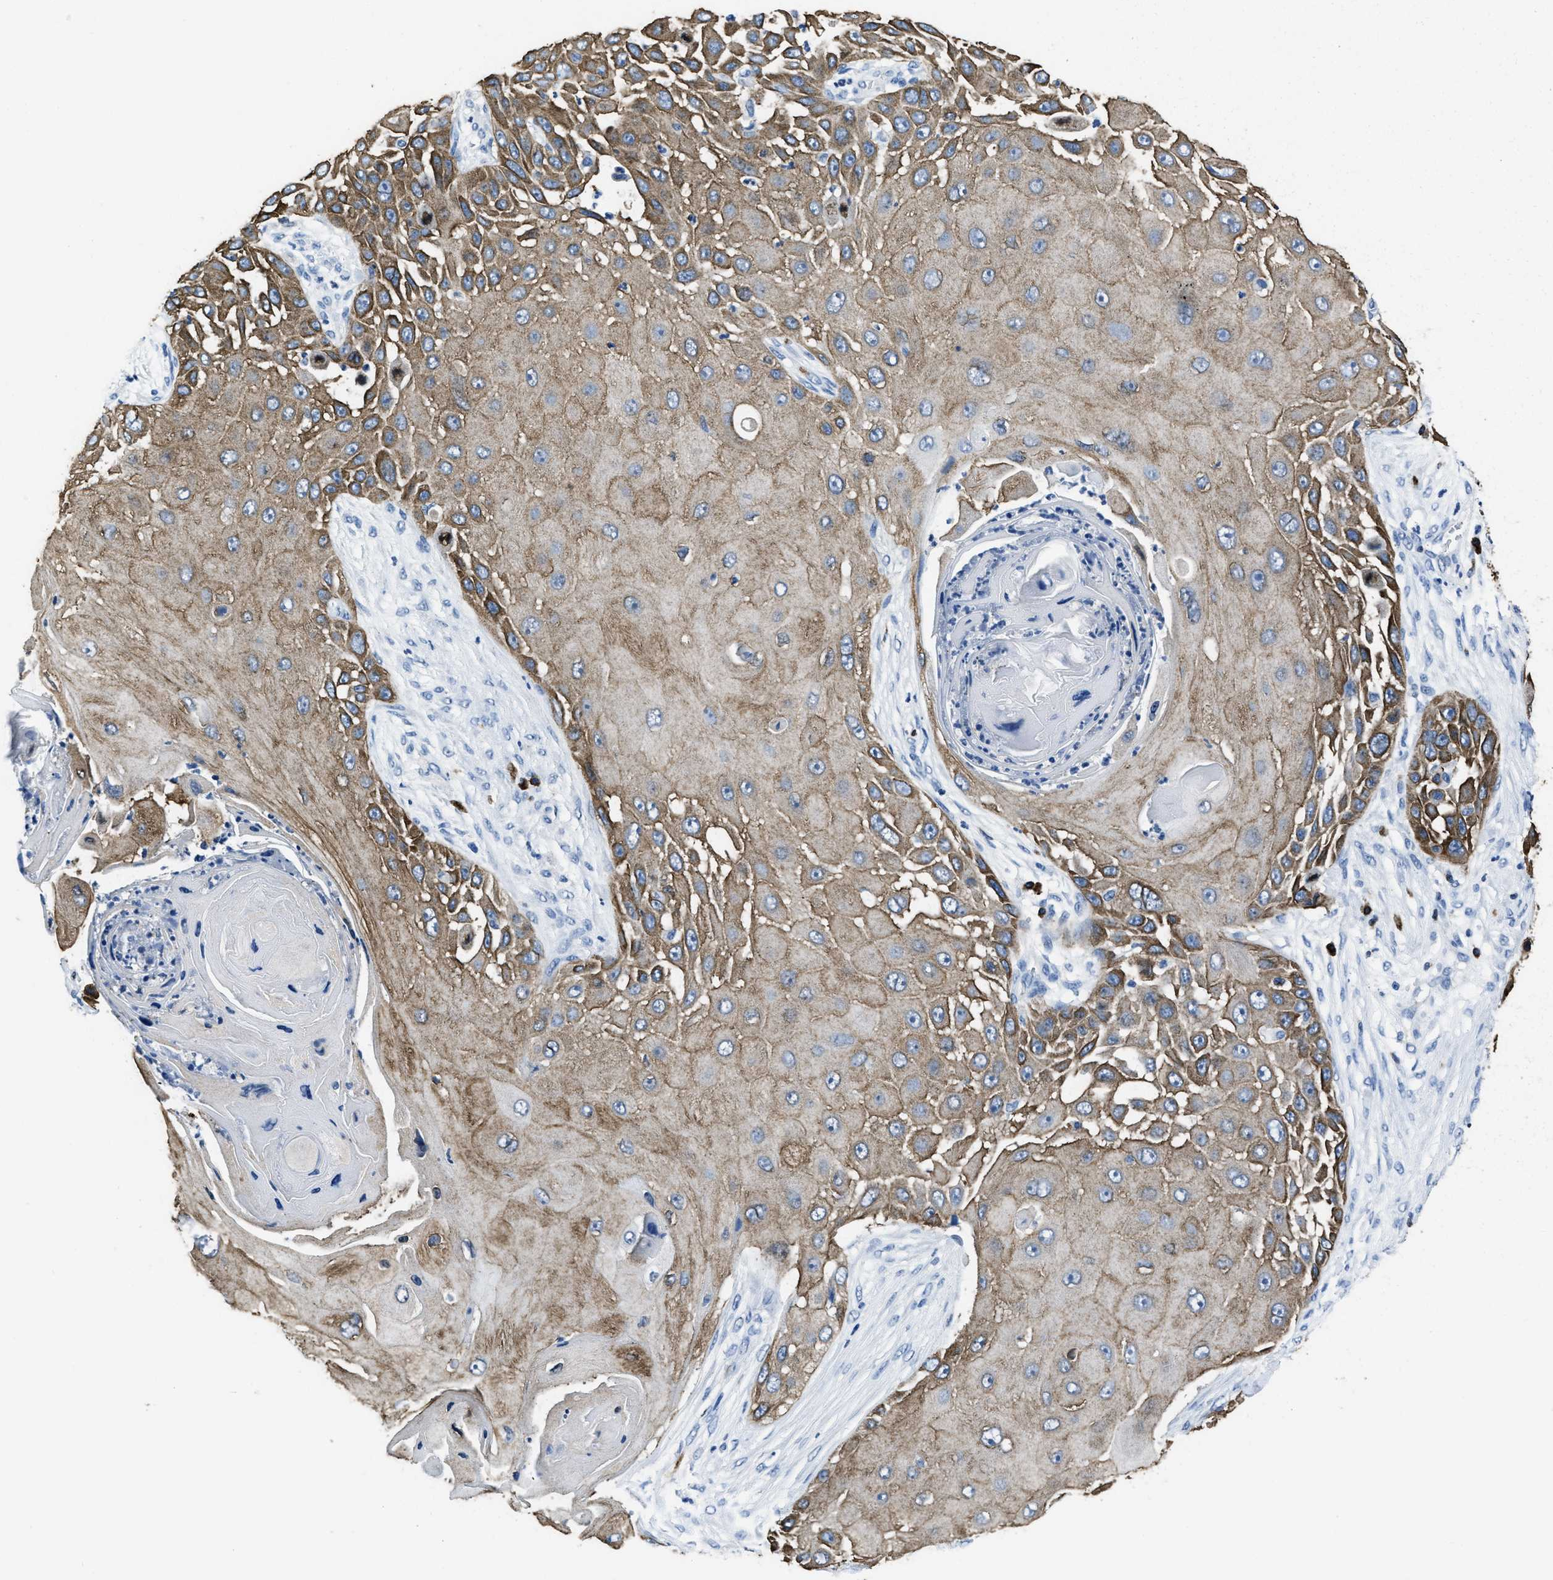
{"staining": {"intensity": "moderate", "quantity": ">75%", "location": "cytoplasmic/membranous"}, "tissue": "skin cancer", "cell_type": "Tumor cells", "image_type": "cancer", "snomed": [{"axis": "morphology", "description": "Squamous cell carcinoma, NOS"}, {"axis": "topography", "description": "Skin"}], "caption": "This is an image of immunohistochemistry (IHC) staining of squamous cell carcinoma (skin), which shows moderate positivity in the cytoplasmic/membranous of tumor cells.", "gene": "ITGA3", "patient": {"sex": "female", "age": 44}}